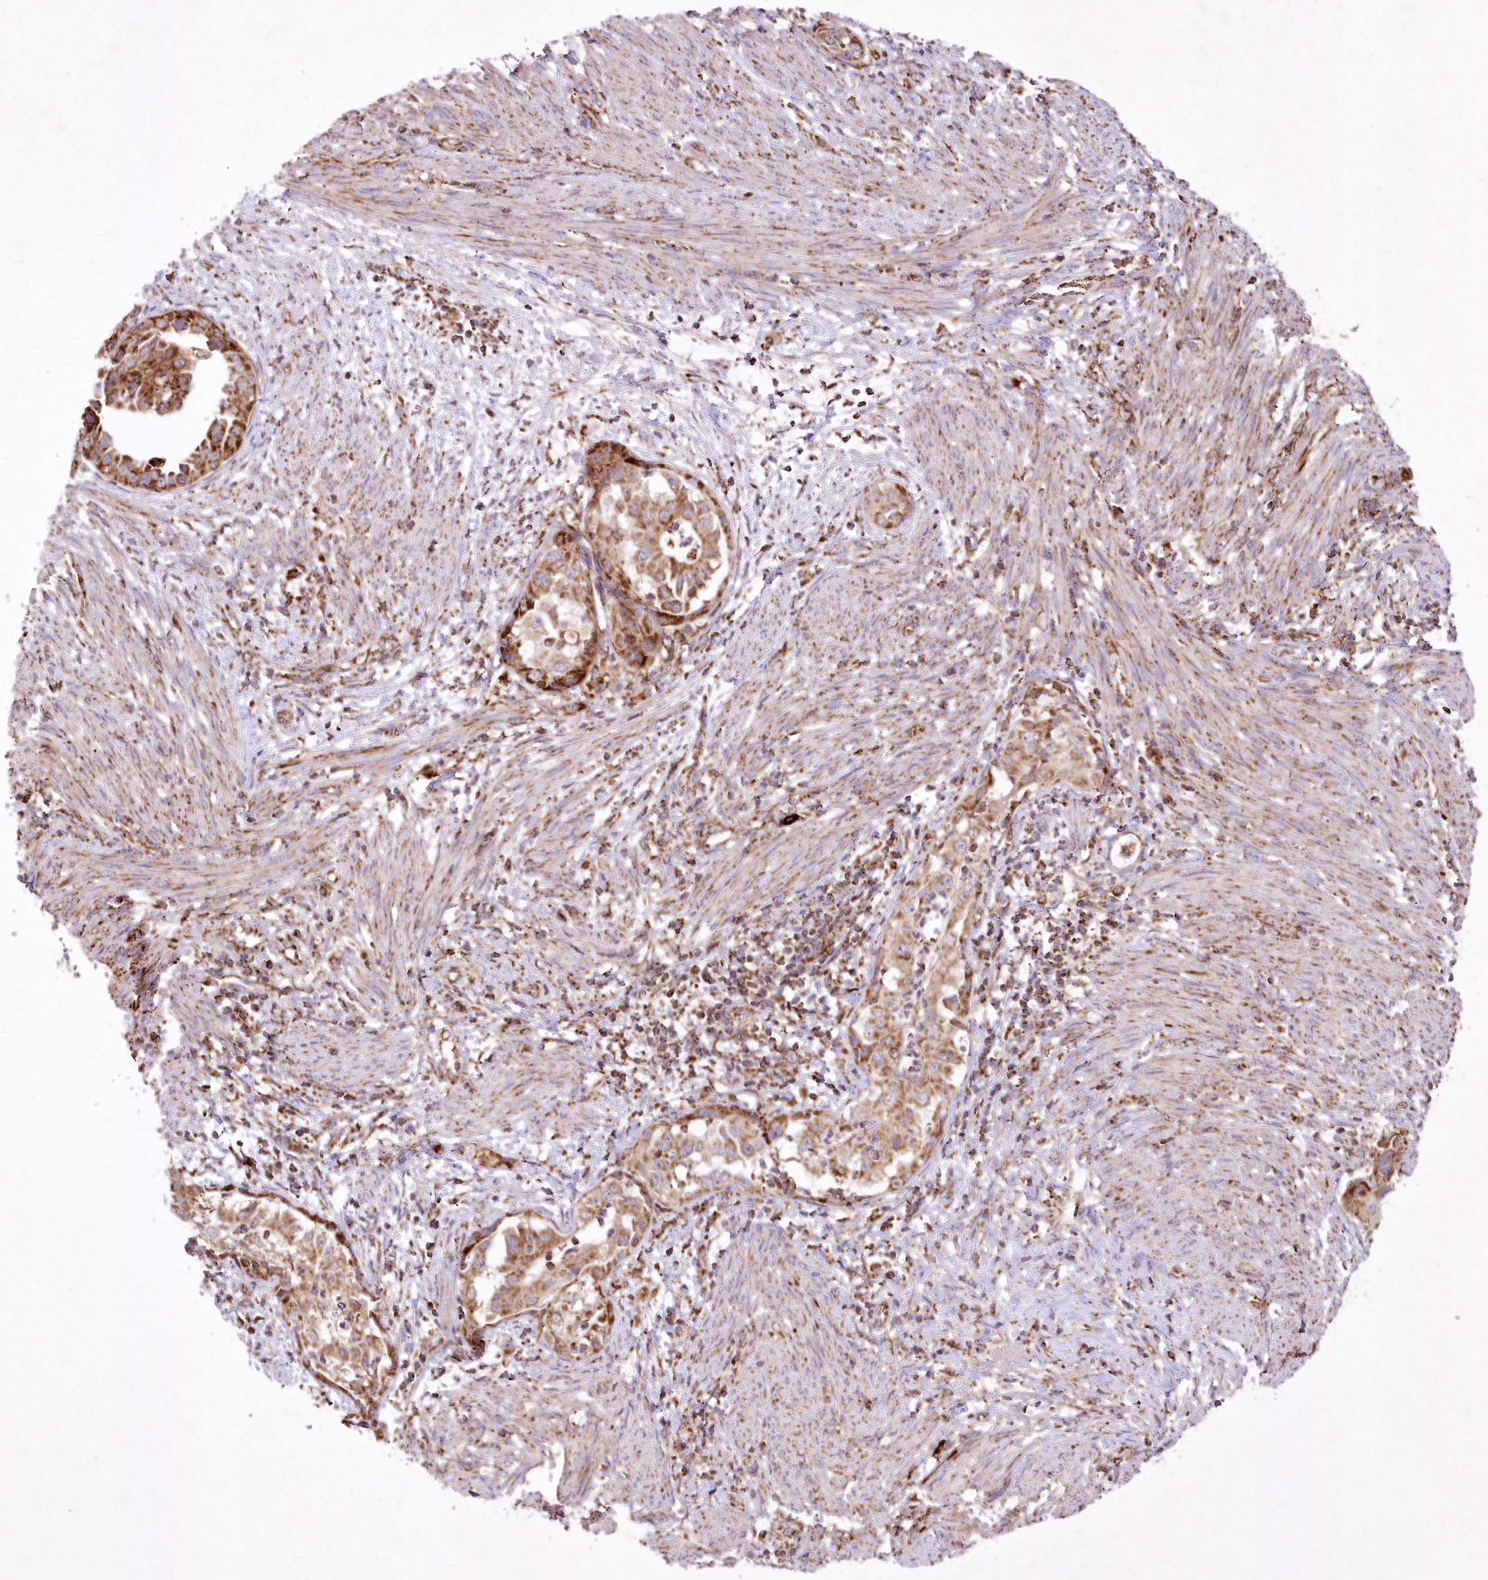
{"staining": {"intensity": "strong", "quantity": ">75%", "location": "cytoplasmic/membranous"}, "tissue": "endometrial cancer", "cell_type": "Tumor cells", "image_type": "cancer", "snomed": [{"axis": "morphology", "description": "Adenocarcinoma, NOS"}, {"axis": "topography", "description": "Endometrium"}], "caption": "Immunohistochemical staining of human endometrial adenocarcinoma reveals strong cytoplasmic/membranous protein positivity in about >75% of tumor cells.", "gene": "ASNSD1", "patient": {"sex": "female", "age": 85}}